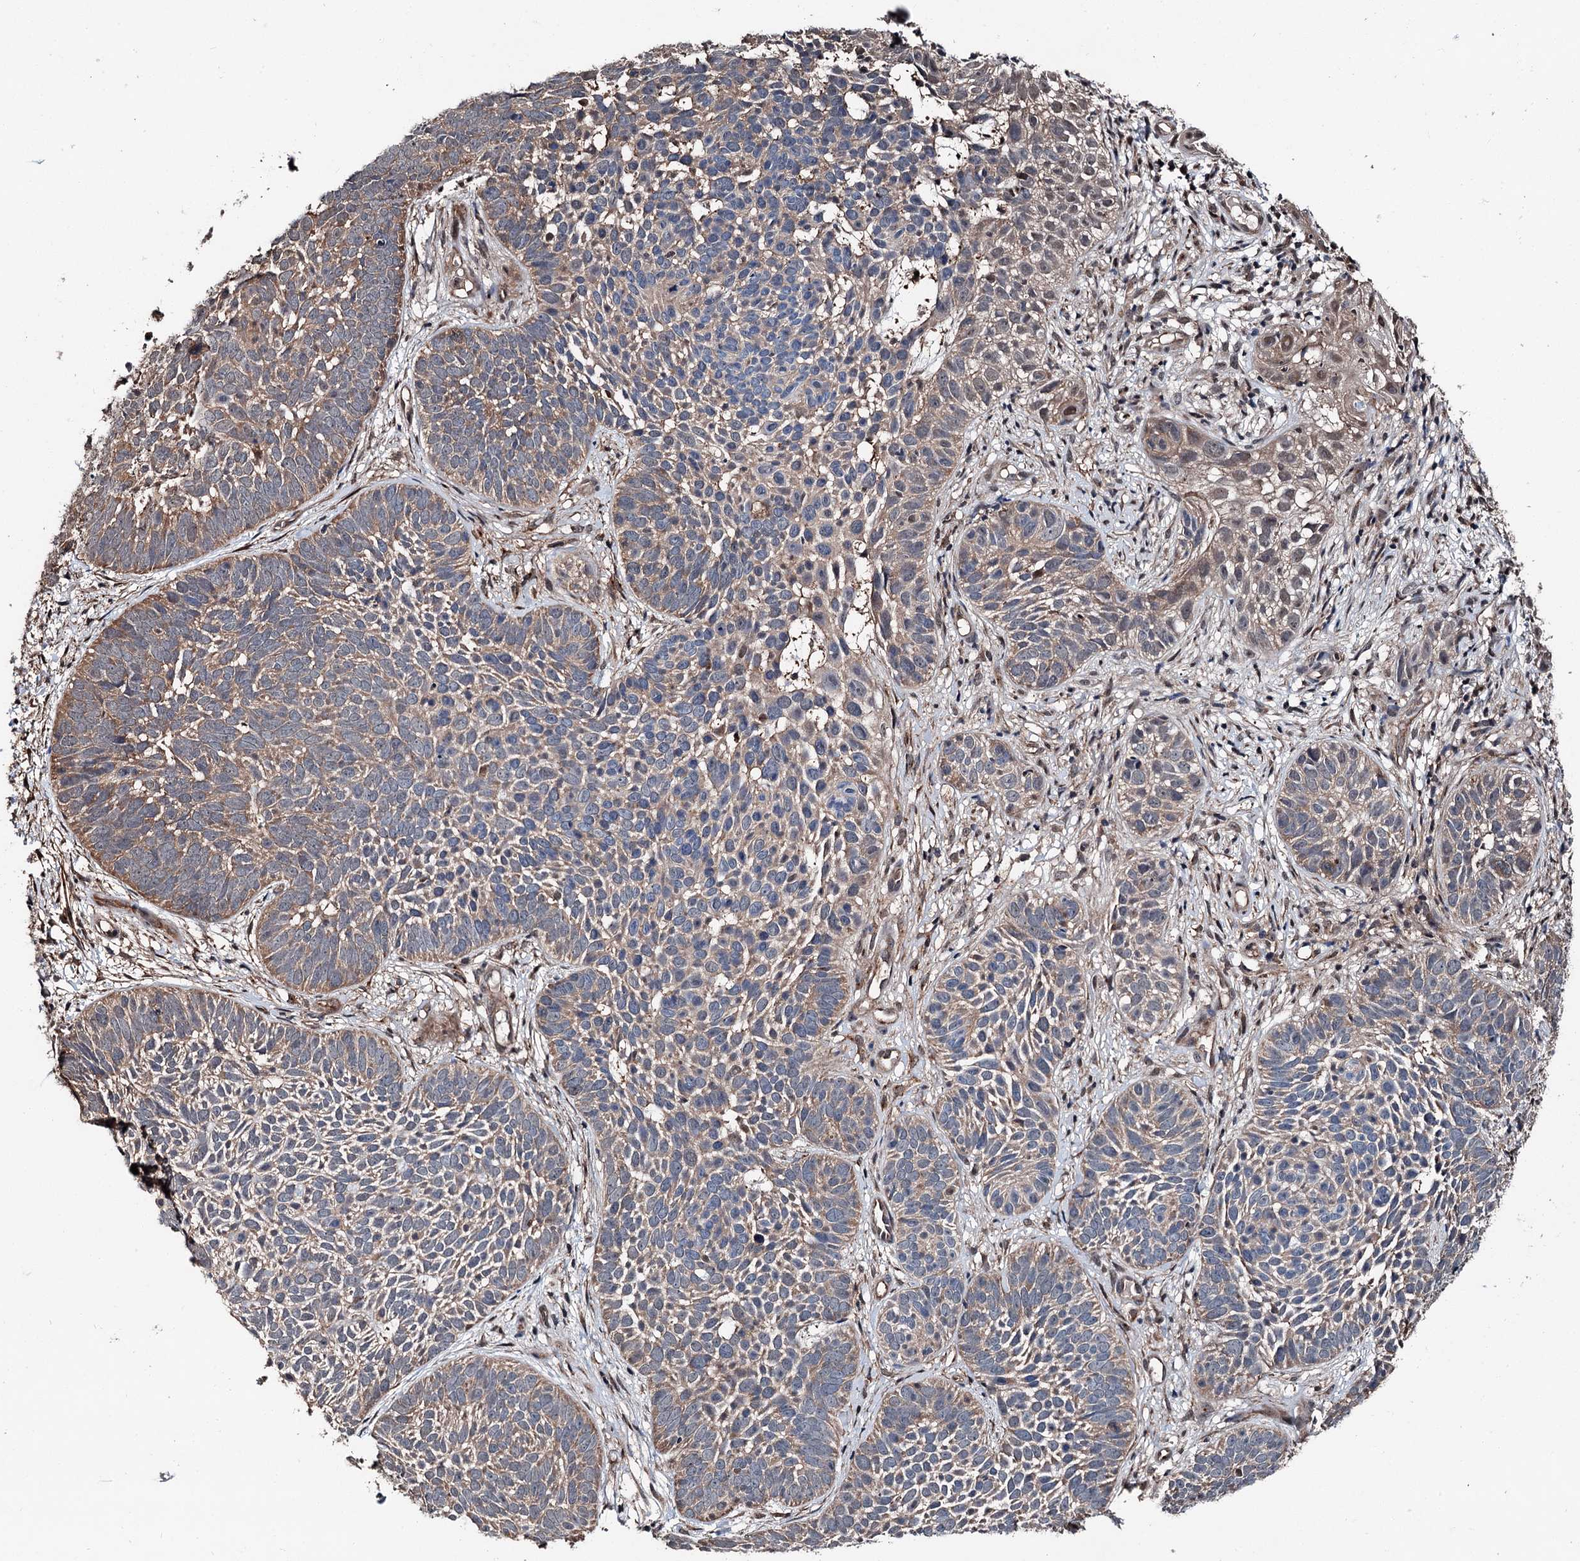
{"staining": {"intensity": "weak", "quantity": ">75%", "location": "cytoplasmic/membranous"}, "tissue": "skin cancer", "cell_type": "Tumor cells", "image_type": "cancer", "snomed": [{"axis": "morphology", "description": "Basal cell carcinoma"}, {"axis": "topography", "description": "Skin"}], "caption": "This is an image of immunohistochemistry (IHC) staining of basal cell carcinoma (skin), which shows weak staining in the cytoplasmic/membranous of tumor cells.", "gene": "PSMD13", "patient": {"sex": "male", "age": 89}}